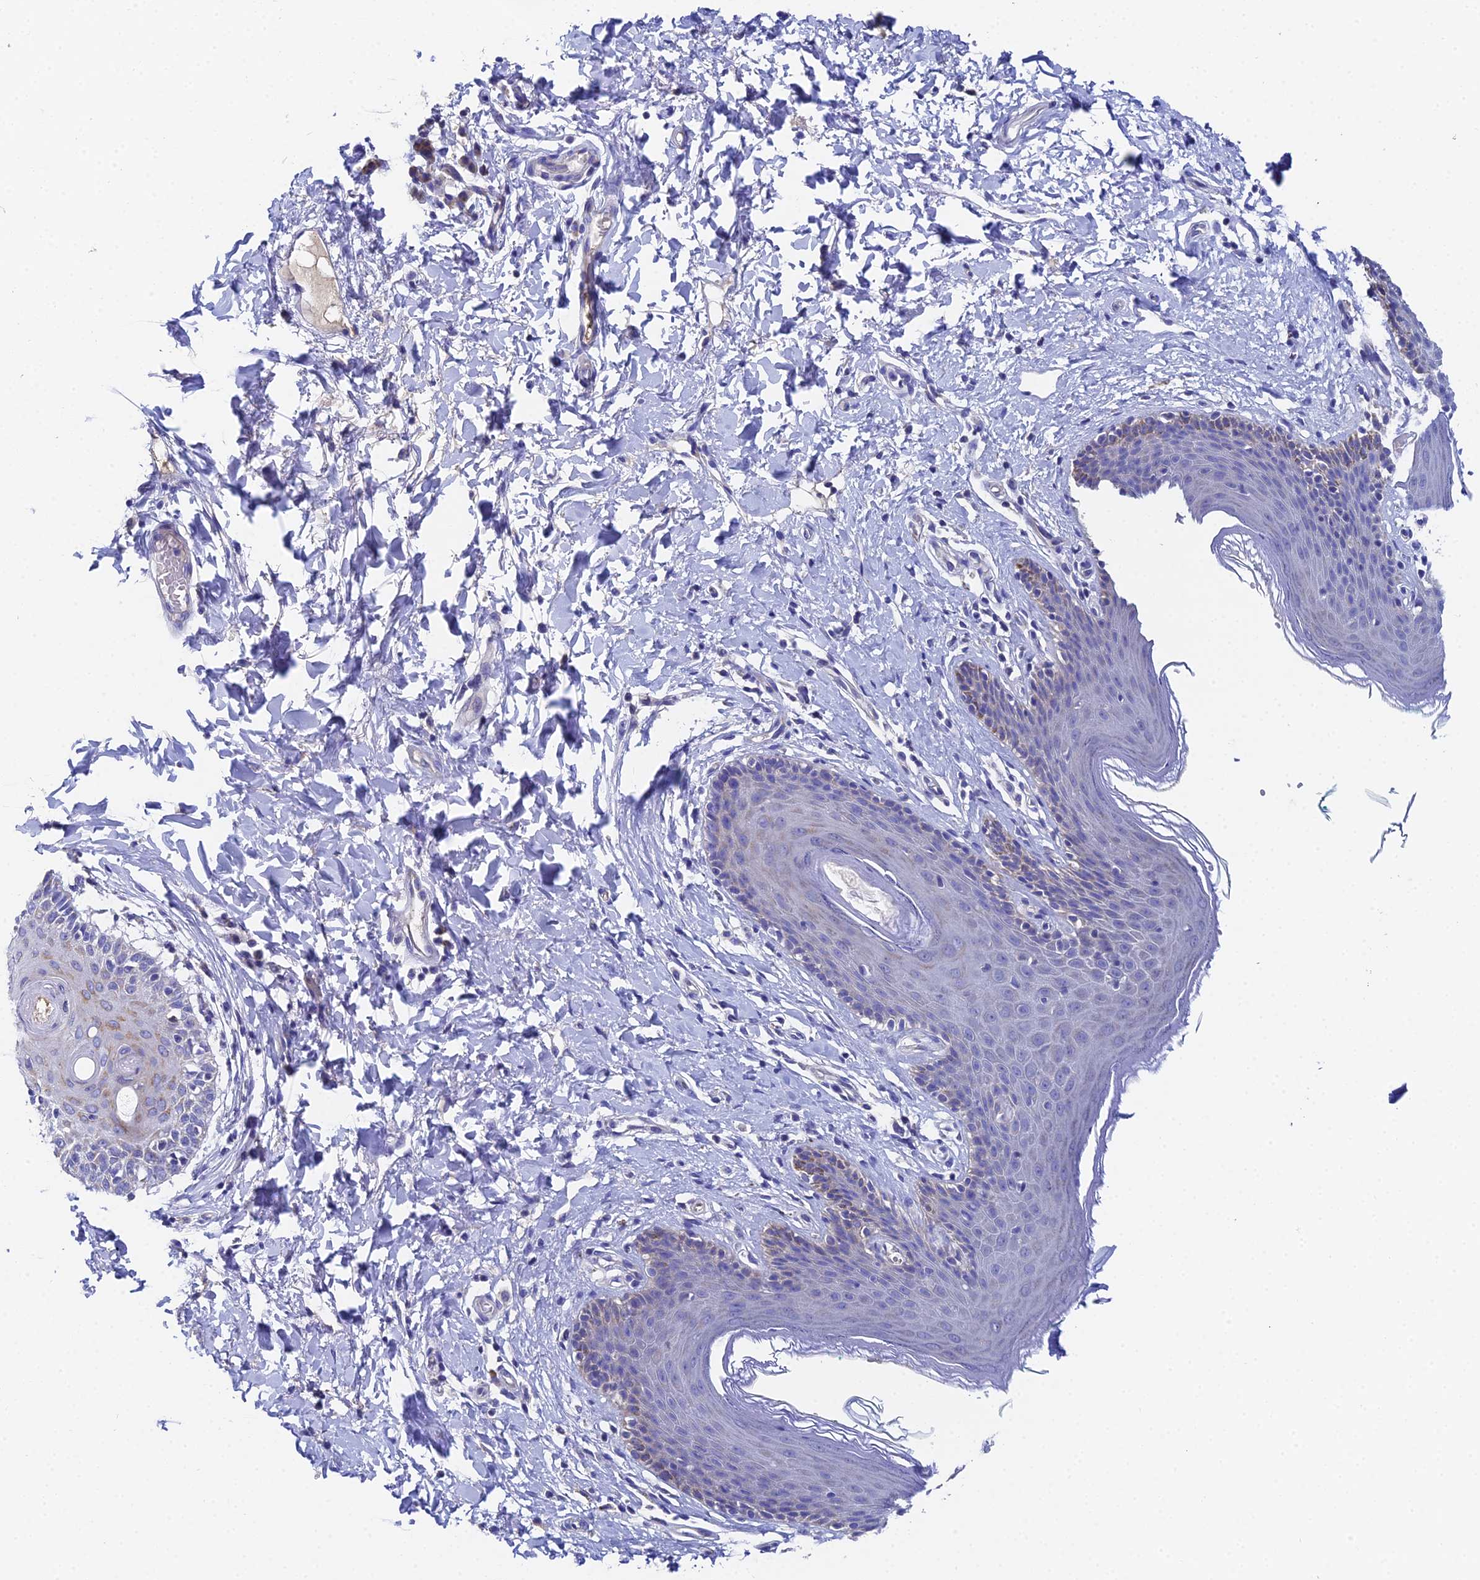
{"staining": {"intensity": "weak", "quantity": "<25%", "location": "cytoplasmic/membranous"}, "tissue": "skin", "cell_type": "Epidermal cells", "image_type": "normal", "snomed": [{"axis": "morphology", "description": "Normal tissue, NOS"}, {"axis": "topography", "description": "Vulva"}], "caption": "Immunohistochemical staining of benign human skin exhibits no significant expression in epidermal cells.", "gene": "UBE2L3", "patient": {"sex": "female", "age": 66}}